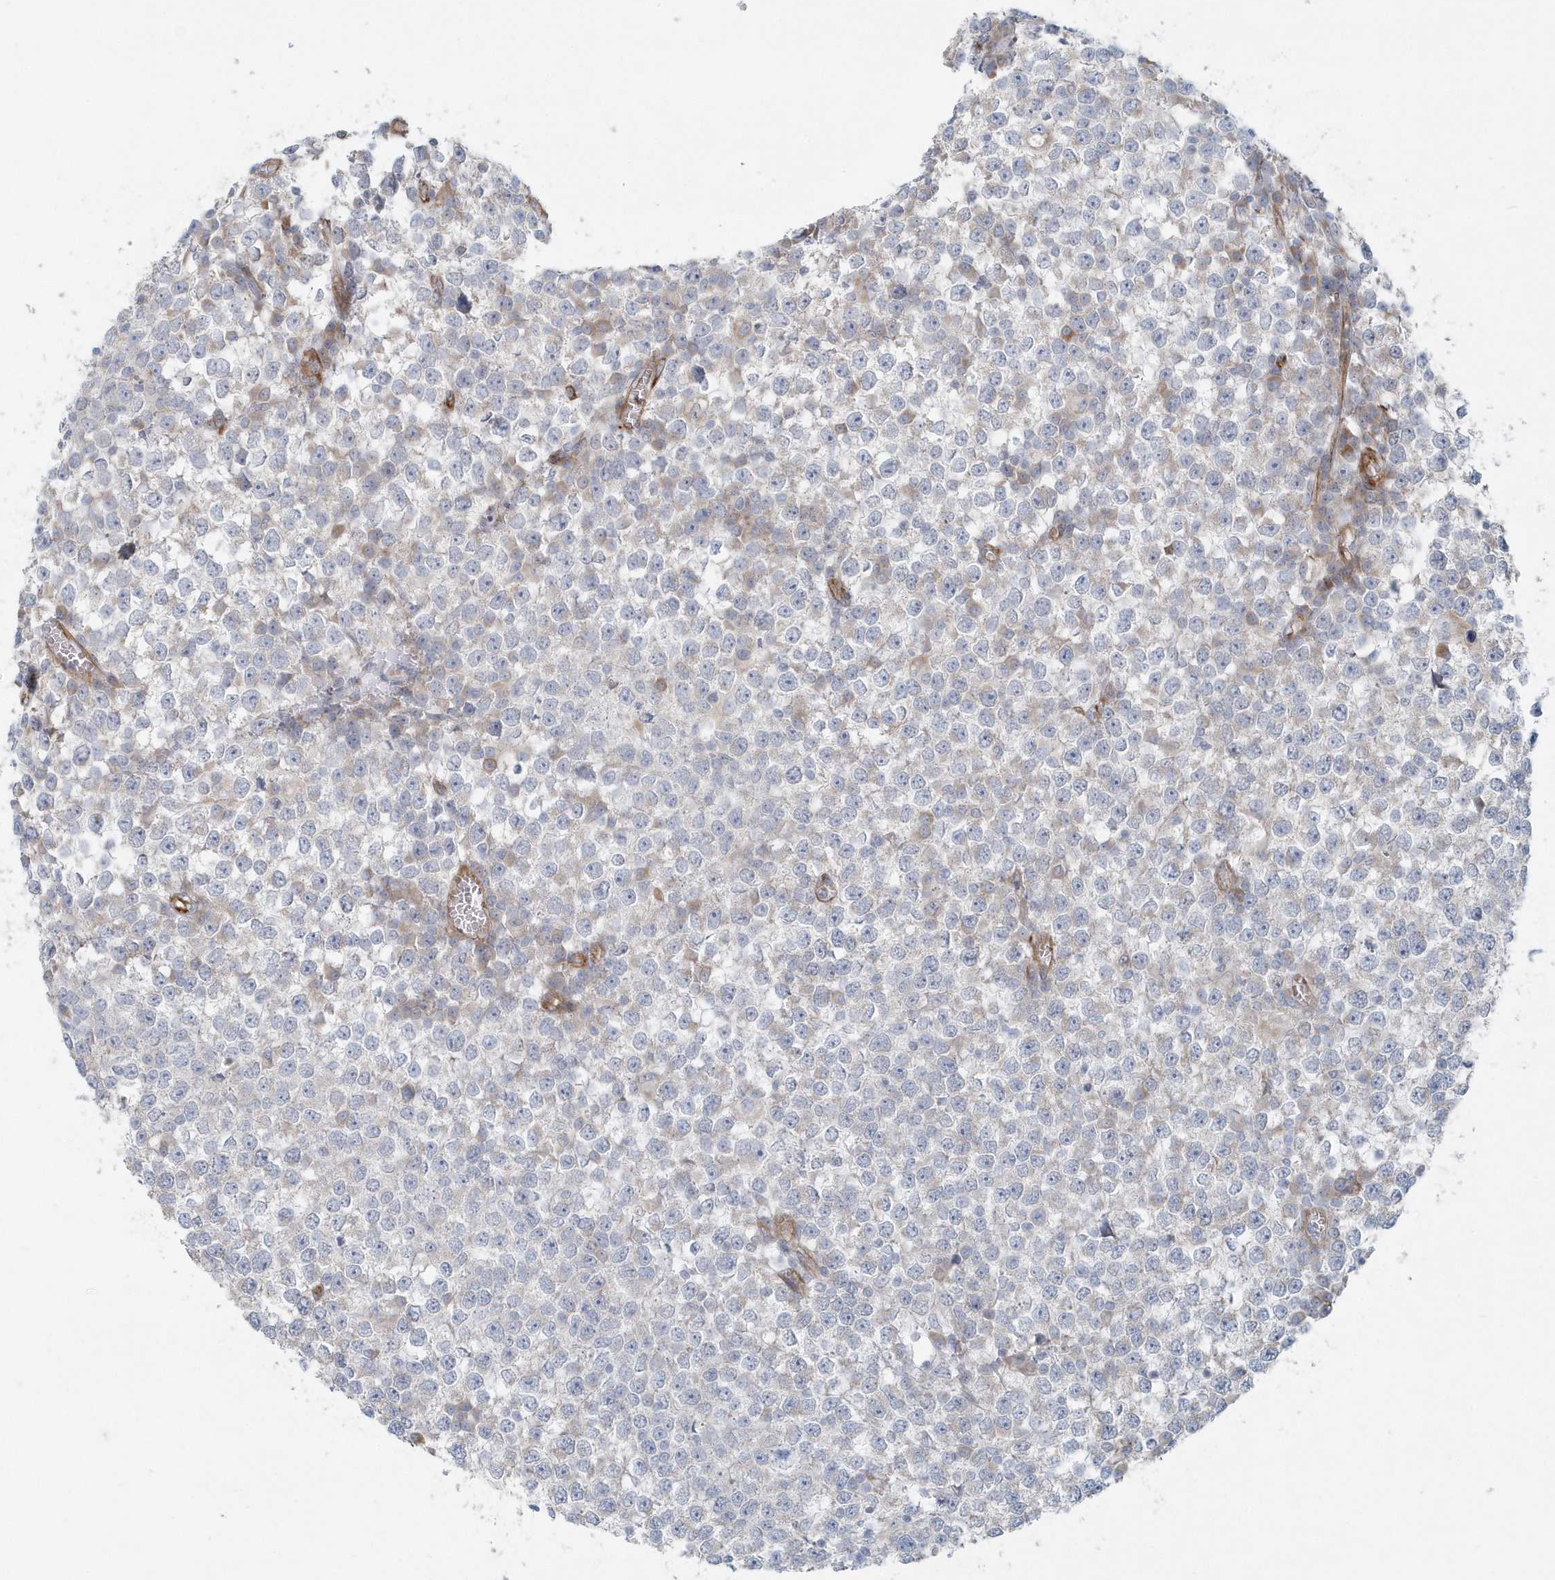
{"staining": {"intensity": "negative", "quantity": "none", "location": "none"}, "tissue": "testis cancer", "cell_type": "Tumor cells", "image_type": "cancer", "snomed": [{"axis": "morphology", "description": "Seminoma, NOS"}, {"axis": "topography", "description": "Testis"}], "caption": "IHC photomicrograph of human testis seminoma stained for a protein (brown), which exhibits no expression in tumor cells. Nuclei are stained in blue.", "gene": "GPR152", "patient": {"sex": "male", "age": 65}}